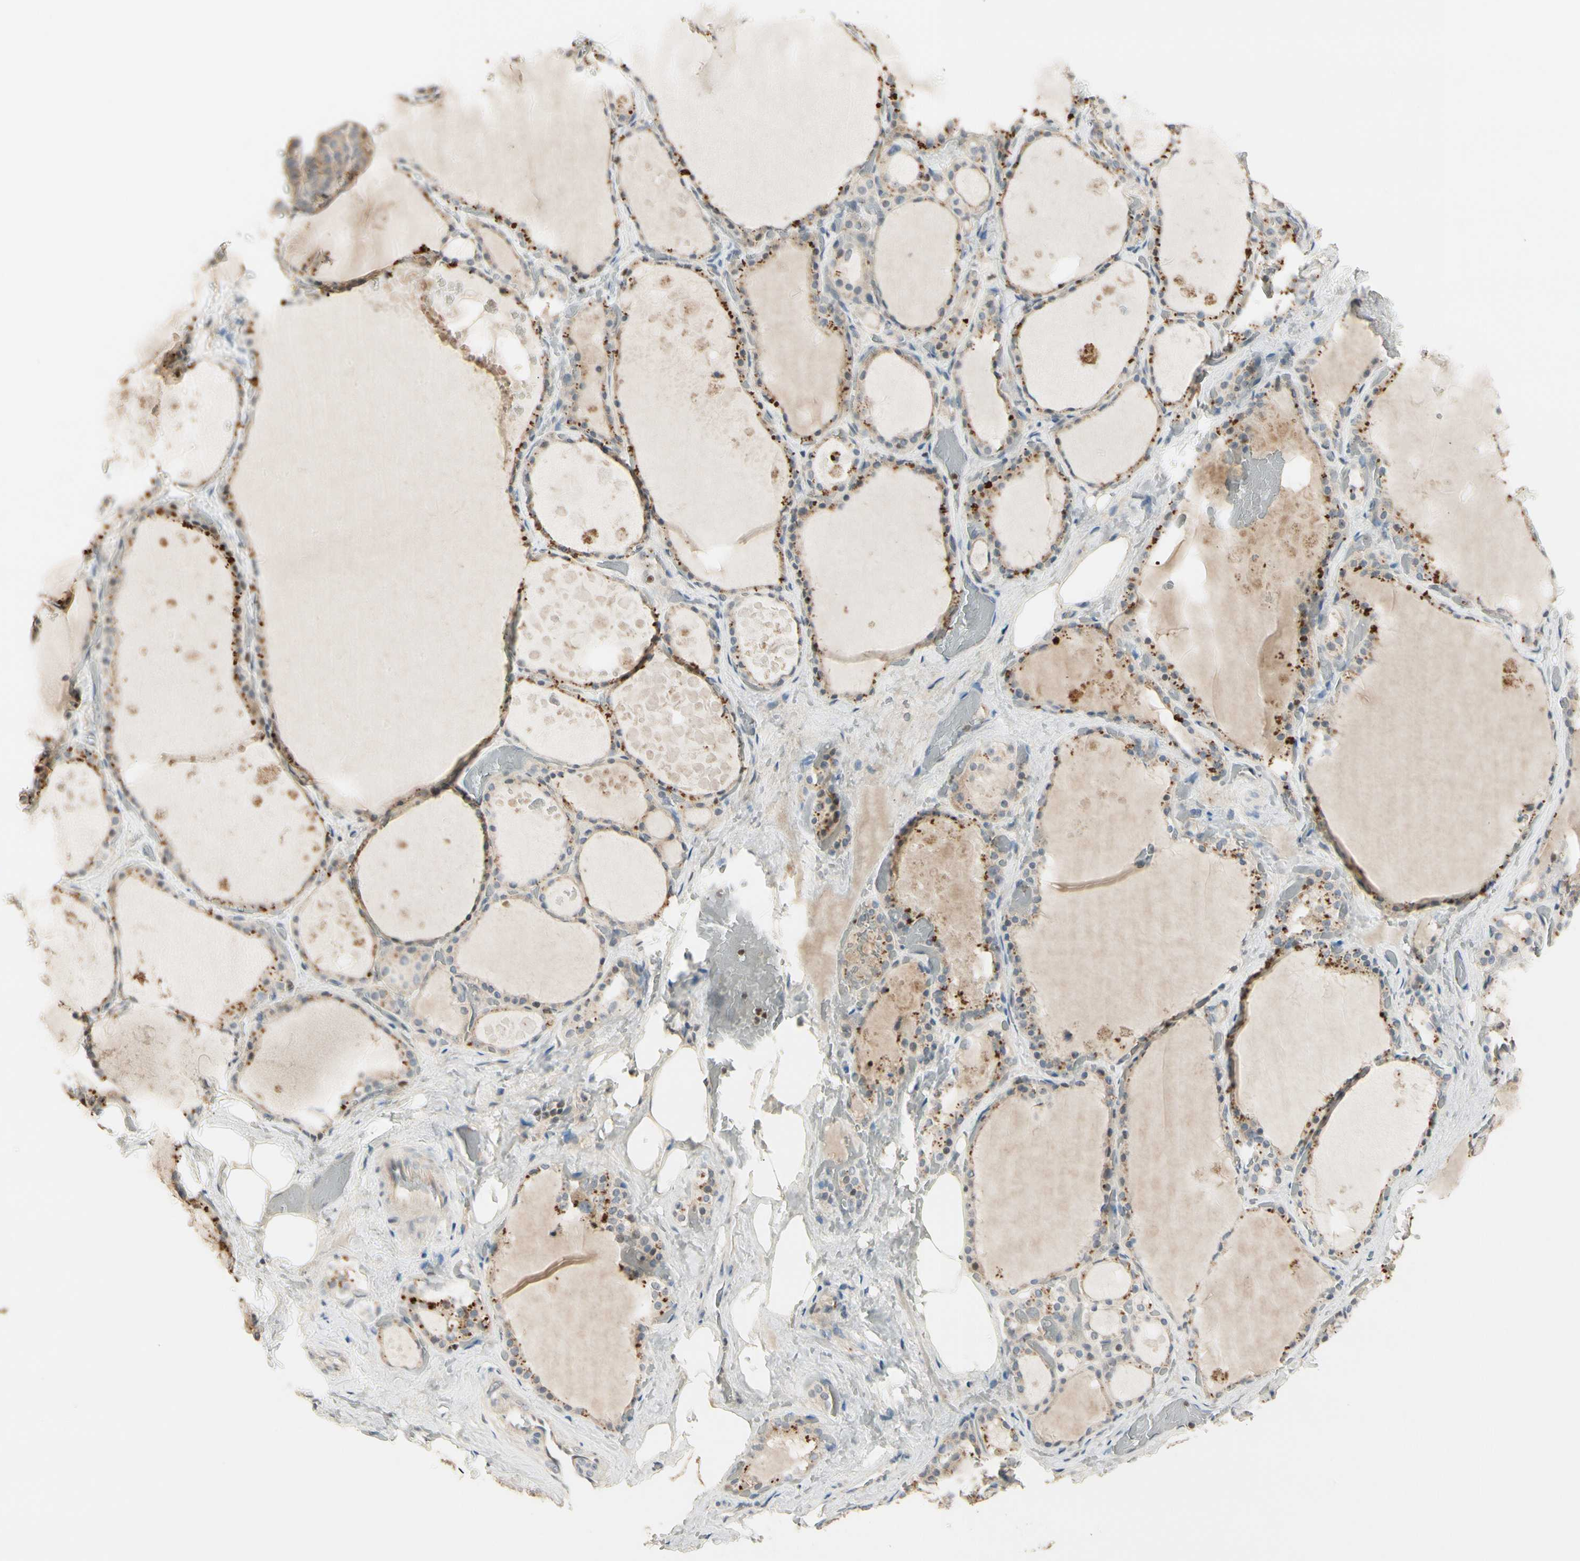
{"staining": {"intensity": "weak", "quantity": ">75%", "location": "cytoplasmic/membranous"}, "tissue": "thyroid gland", "cell_type": "Glandular cells", "image_type": "normal", "snomed": [{"axis": "morphology", "description": "Normal tissue, NOS"}, {"axis": "topography", "description": "Thyroid gland"}], "caption": "Protein expression analysis of benign human thyroid gland reveals weak cytoplasmic/membranous expression in about >75% of glandular cells. Immunohistochemistry stains the protein in brown and the nuclei are stained blue.", "gene": "NFYA", "patient": {"sex": "male", "age": 61}}